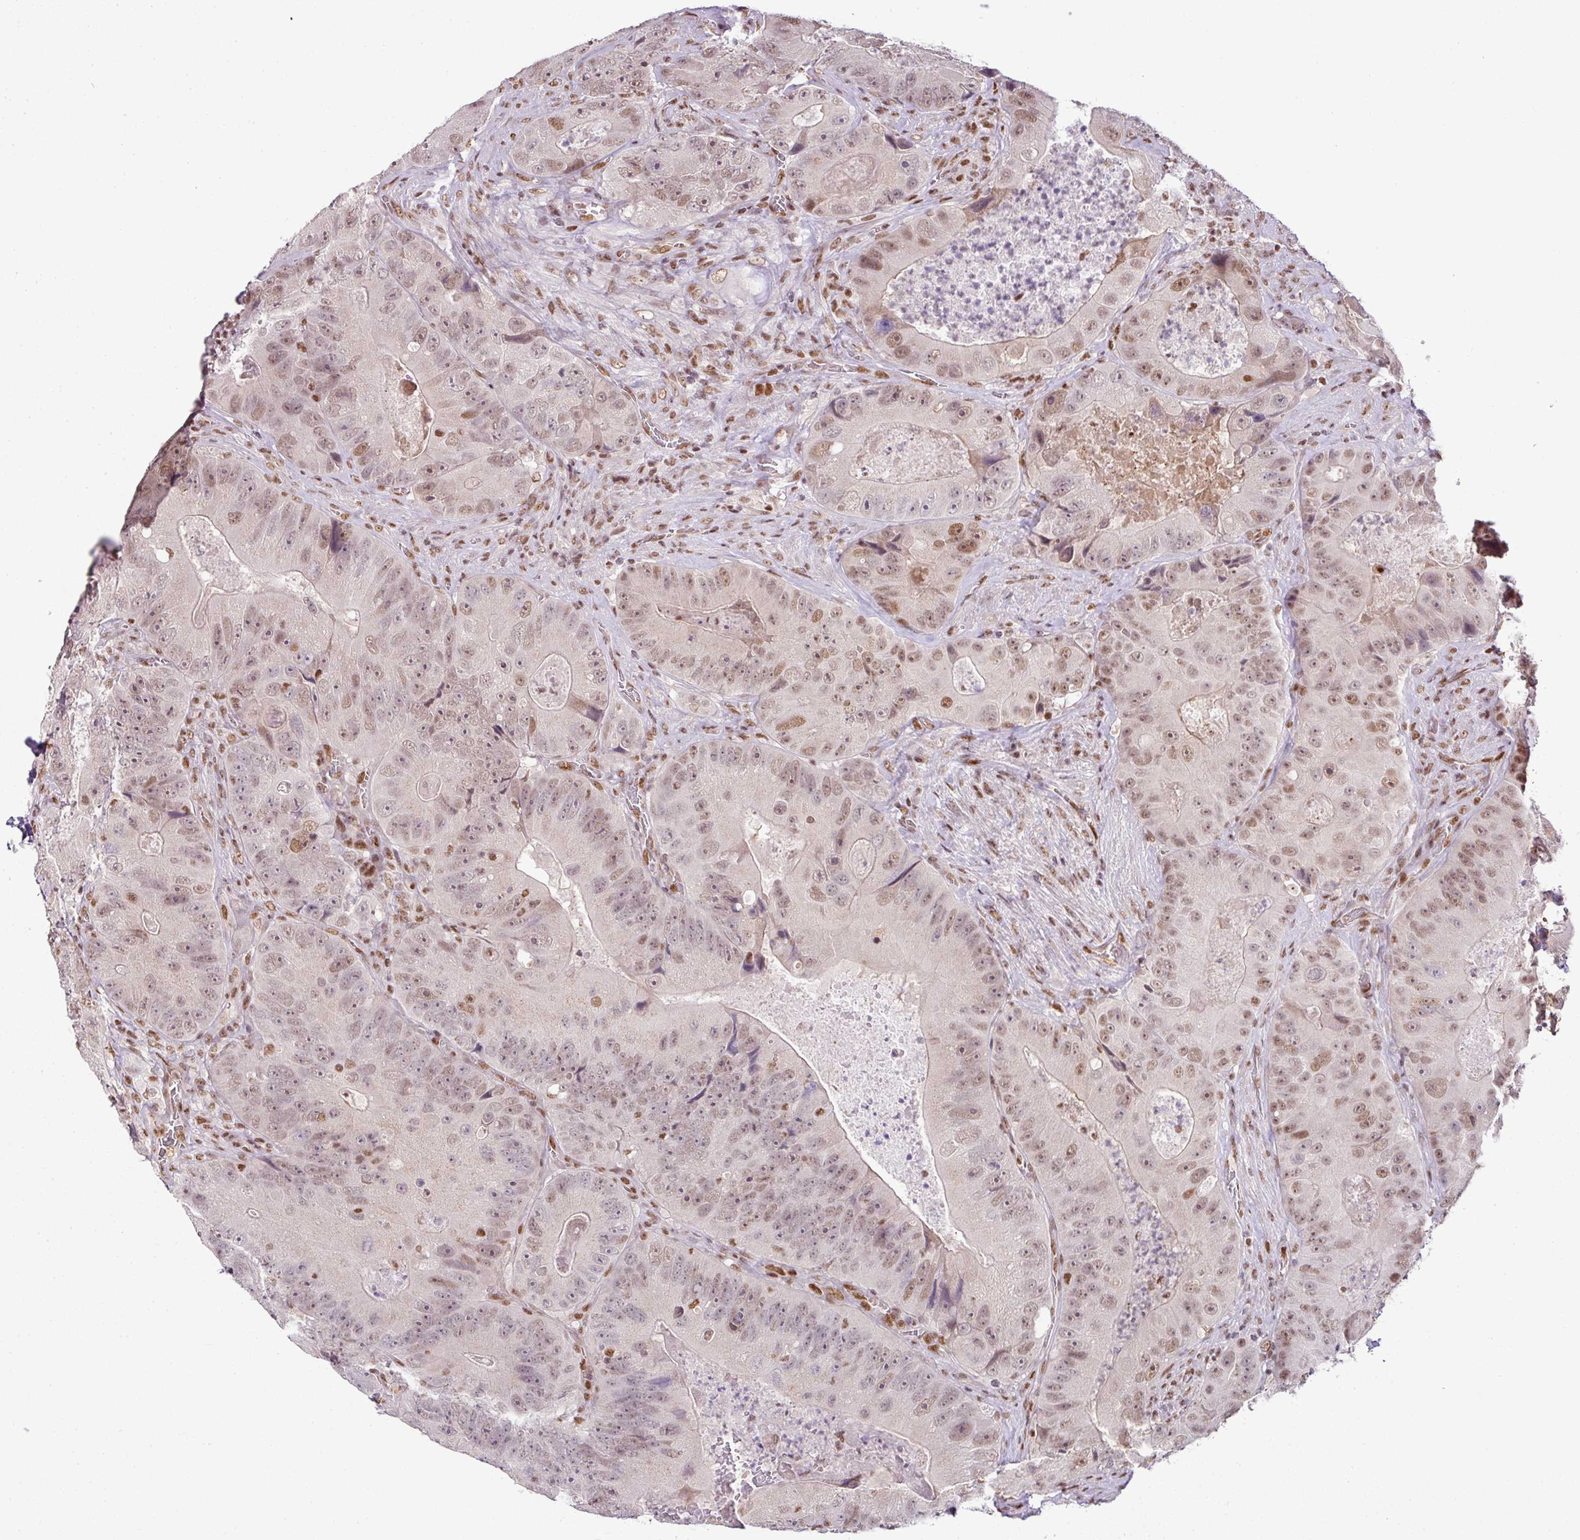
{"staining": {"intensity": "moderate", "quantity": ">75%", "location": "nuclear"}, "tissue": "colorectal cancer", "cell_type": "Tumor cells", "image_type": "cancer", "snomed": [{"axis": "morphology", "description": "Adenocarcinoma, NOS"}, {"axis": "topography", "description": "Colon"}], "caption": "IHC (DAB (3,3'-diaminobenzidine)) staining of human adenocarcinoma (colorectal) displays moderate nuclear protein positivity in approximately >75% of tumor cells.", "gene": "PGAP4", "patient": {"sex": "female", "age": 86}}